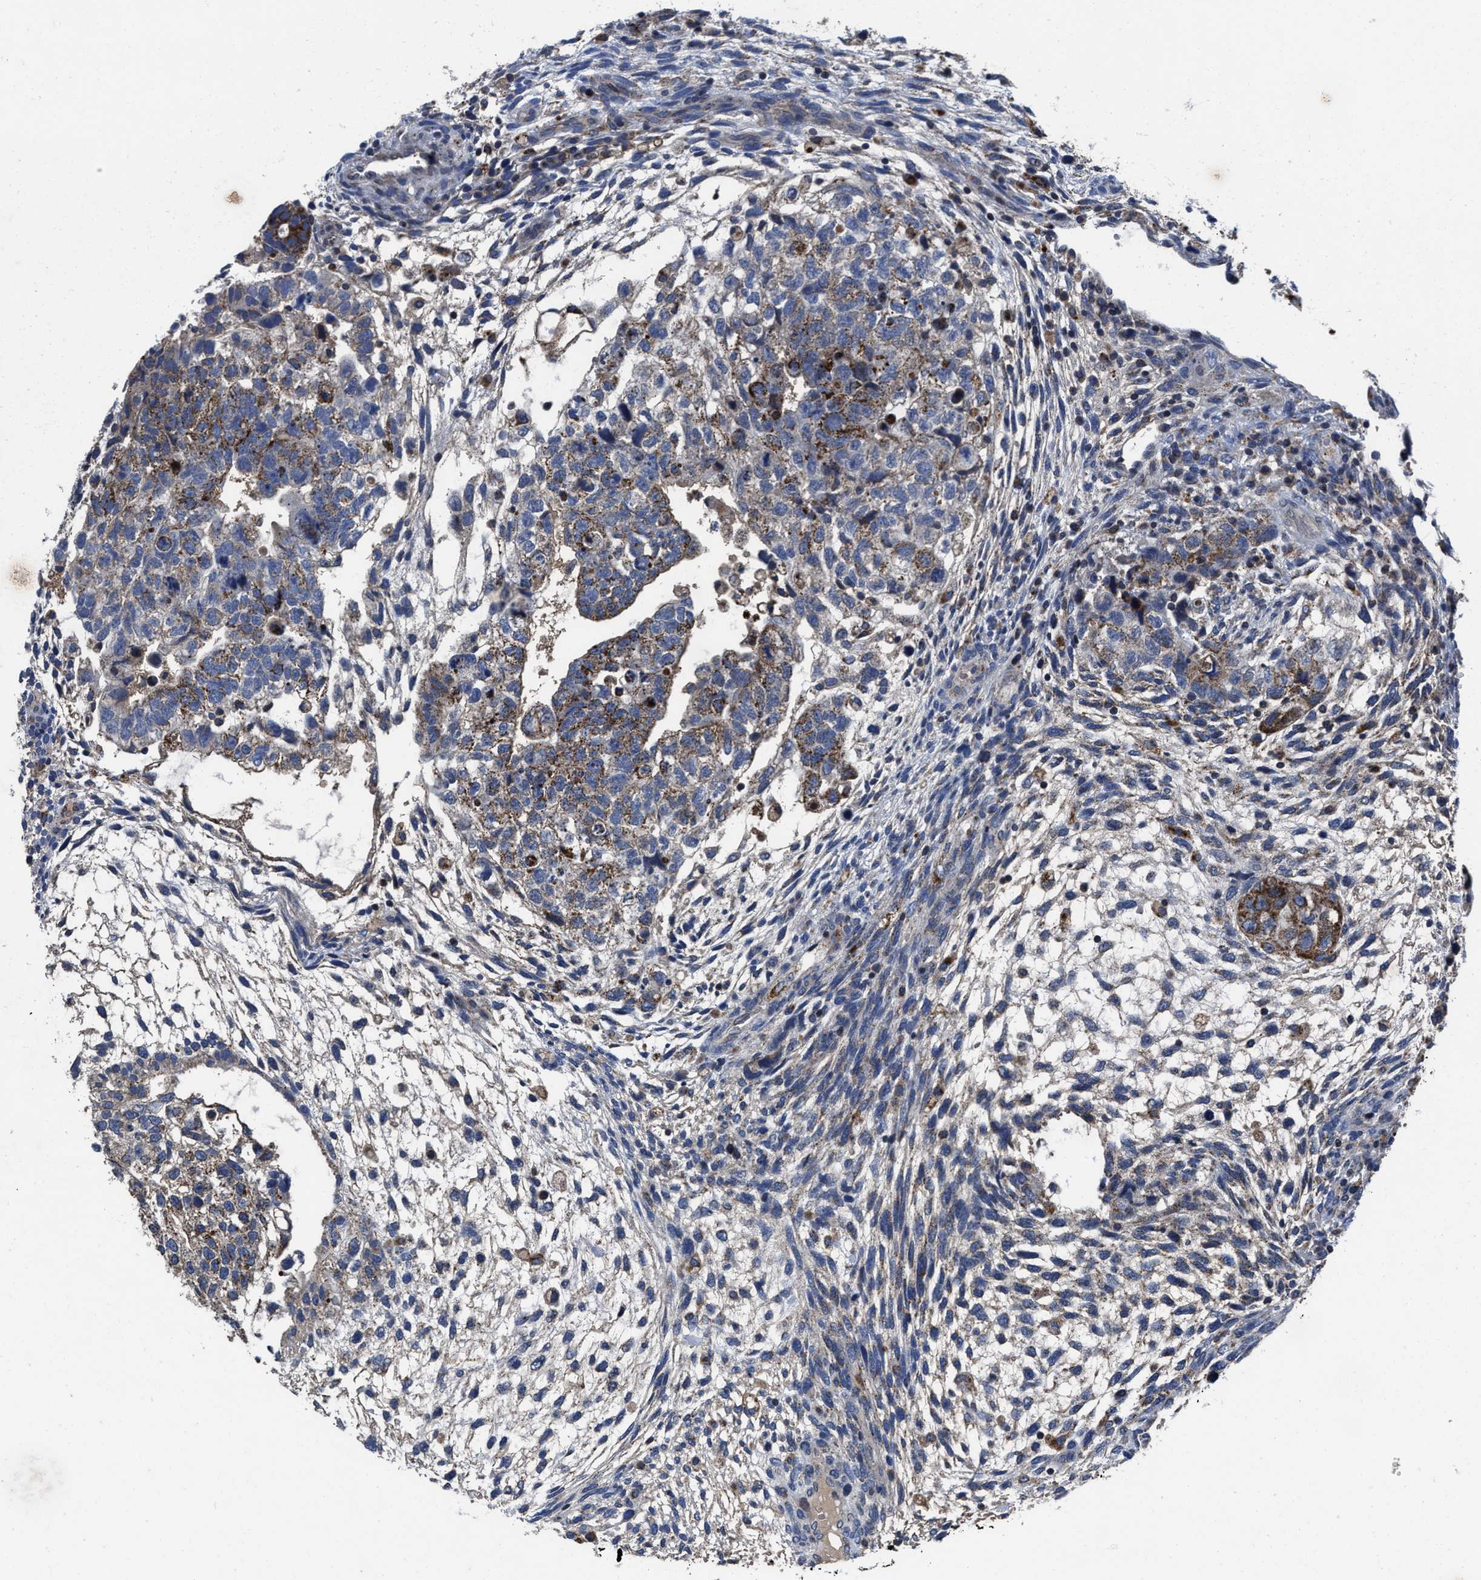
{"staining": {"intensity": "moderate", "quantity": ">75%", "location": "cytoplasmic/membranous"}, "tissue": "testis cancer", "cell_type": "Tumor cells", "image_type": "cancer", "snomed": [{"axis": "morphology", "description": "Carcinoma, Embryonal, NOS"}, {"axis": "topography", "description": "Testis"}], "caption": "The image shows immunohistochemical staining of testis cancer. There is moderate cytoplasmic/membranous staining is seen in approximately >75% of tumor cells. The staining was performed using DAB (3,3'-diaminobenzidine) to visualize the protein expression in brown, while the nuclei were stained in blue with hematoxylin (Magnification: 20x).", "gene": "CACNA1D", "patient": {"sex": "male", "age": 36}}